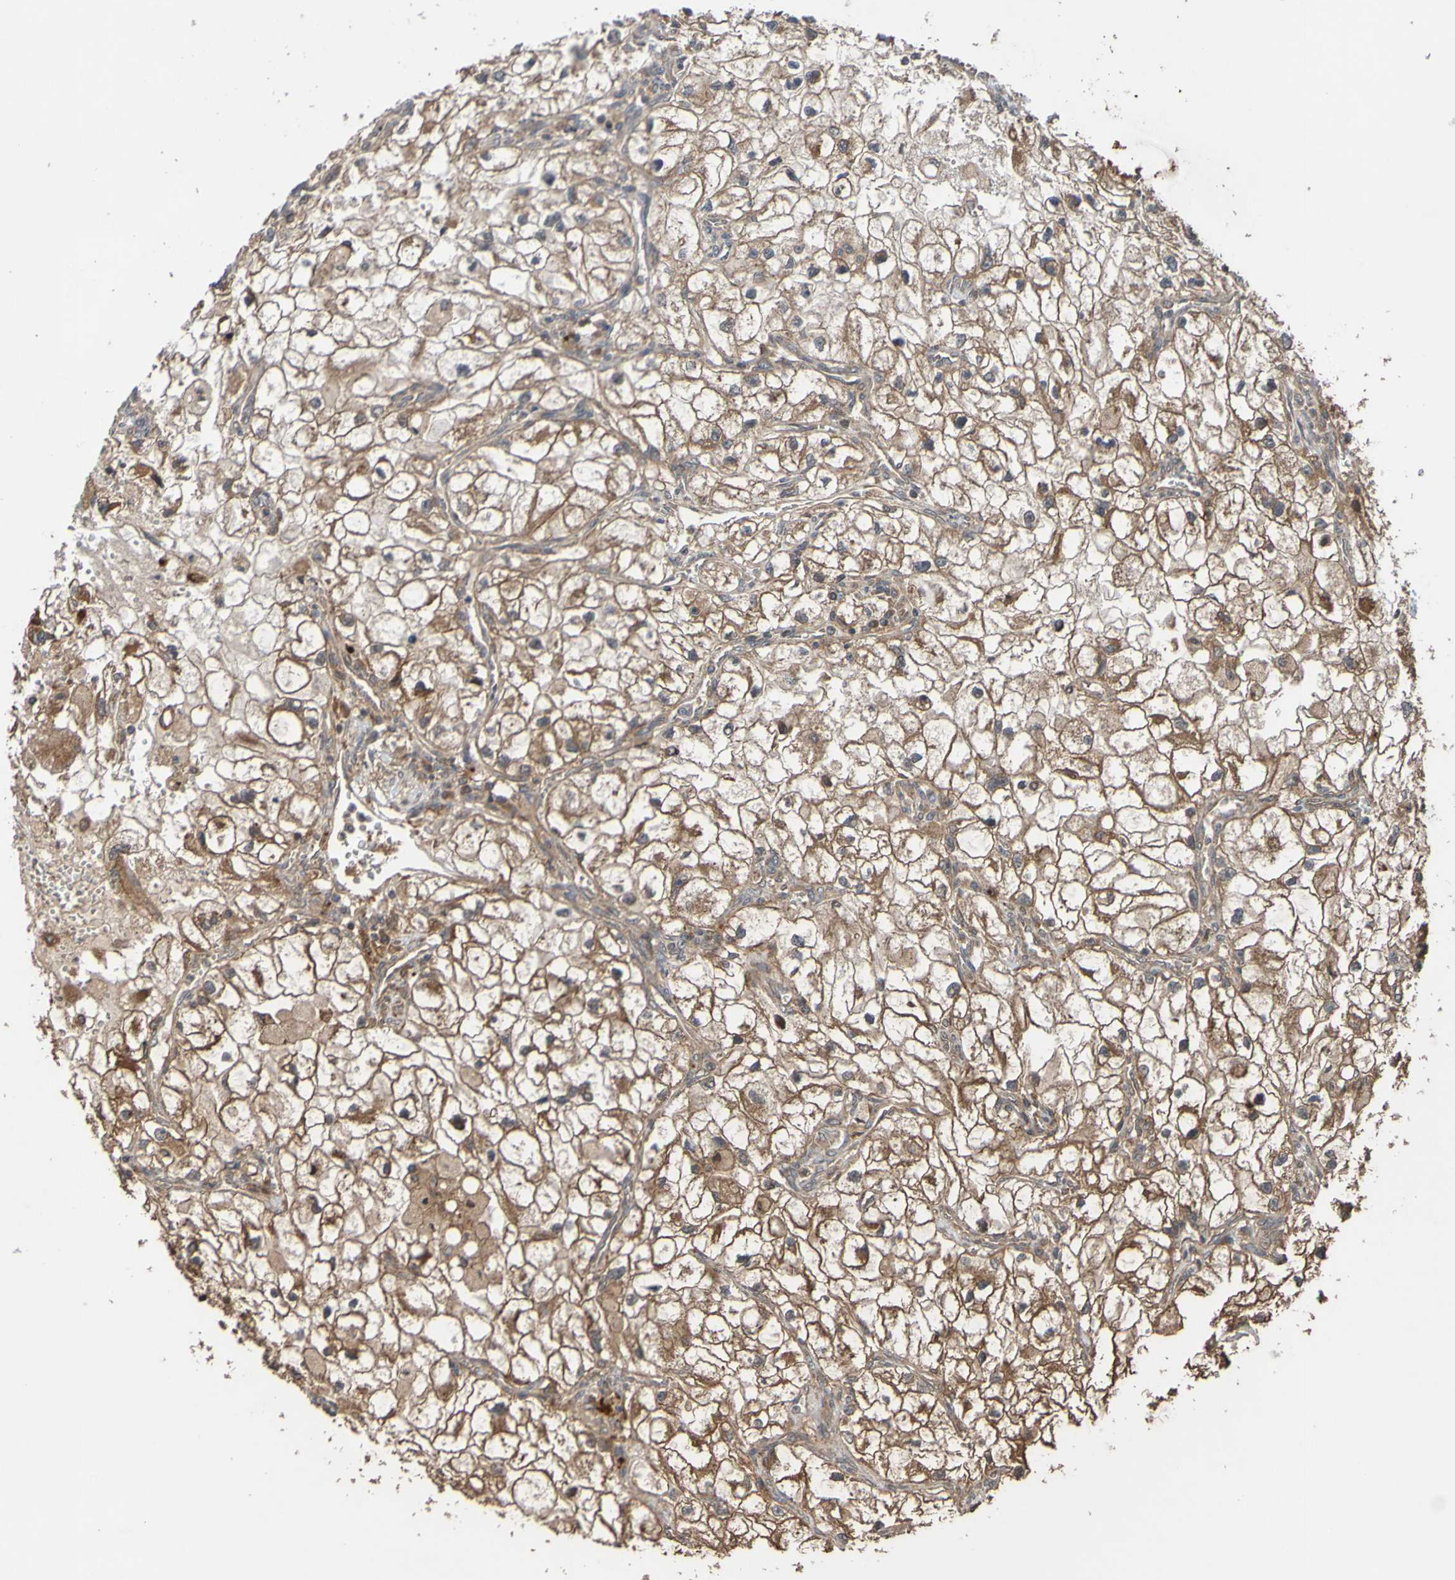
{"staining": {"intensity": "moderate", "quantity": ">75%", "location": "cytoplasmic/membranous"}, "tissue": "renal cancer", "cell_type": "Tumor cells", "image_type": "cancer", "snomed": [{"axis": "morphology", "description": "Adenocarcinoma, NOS"}, {"axis": "topography", "description": "Kidney"}], "caption": "Human renal cancer stained for a protein (brown) shows moderate cytoplasmic/membranous positive expression in about >75% of tumor cells.", "gene": "UCN", "patient": {"sex": "female", "age": 70}}